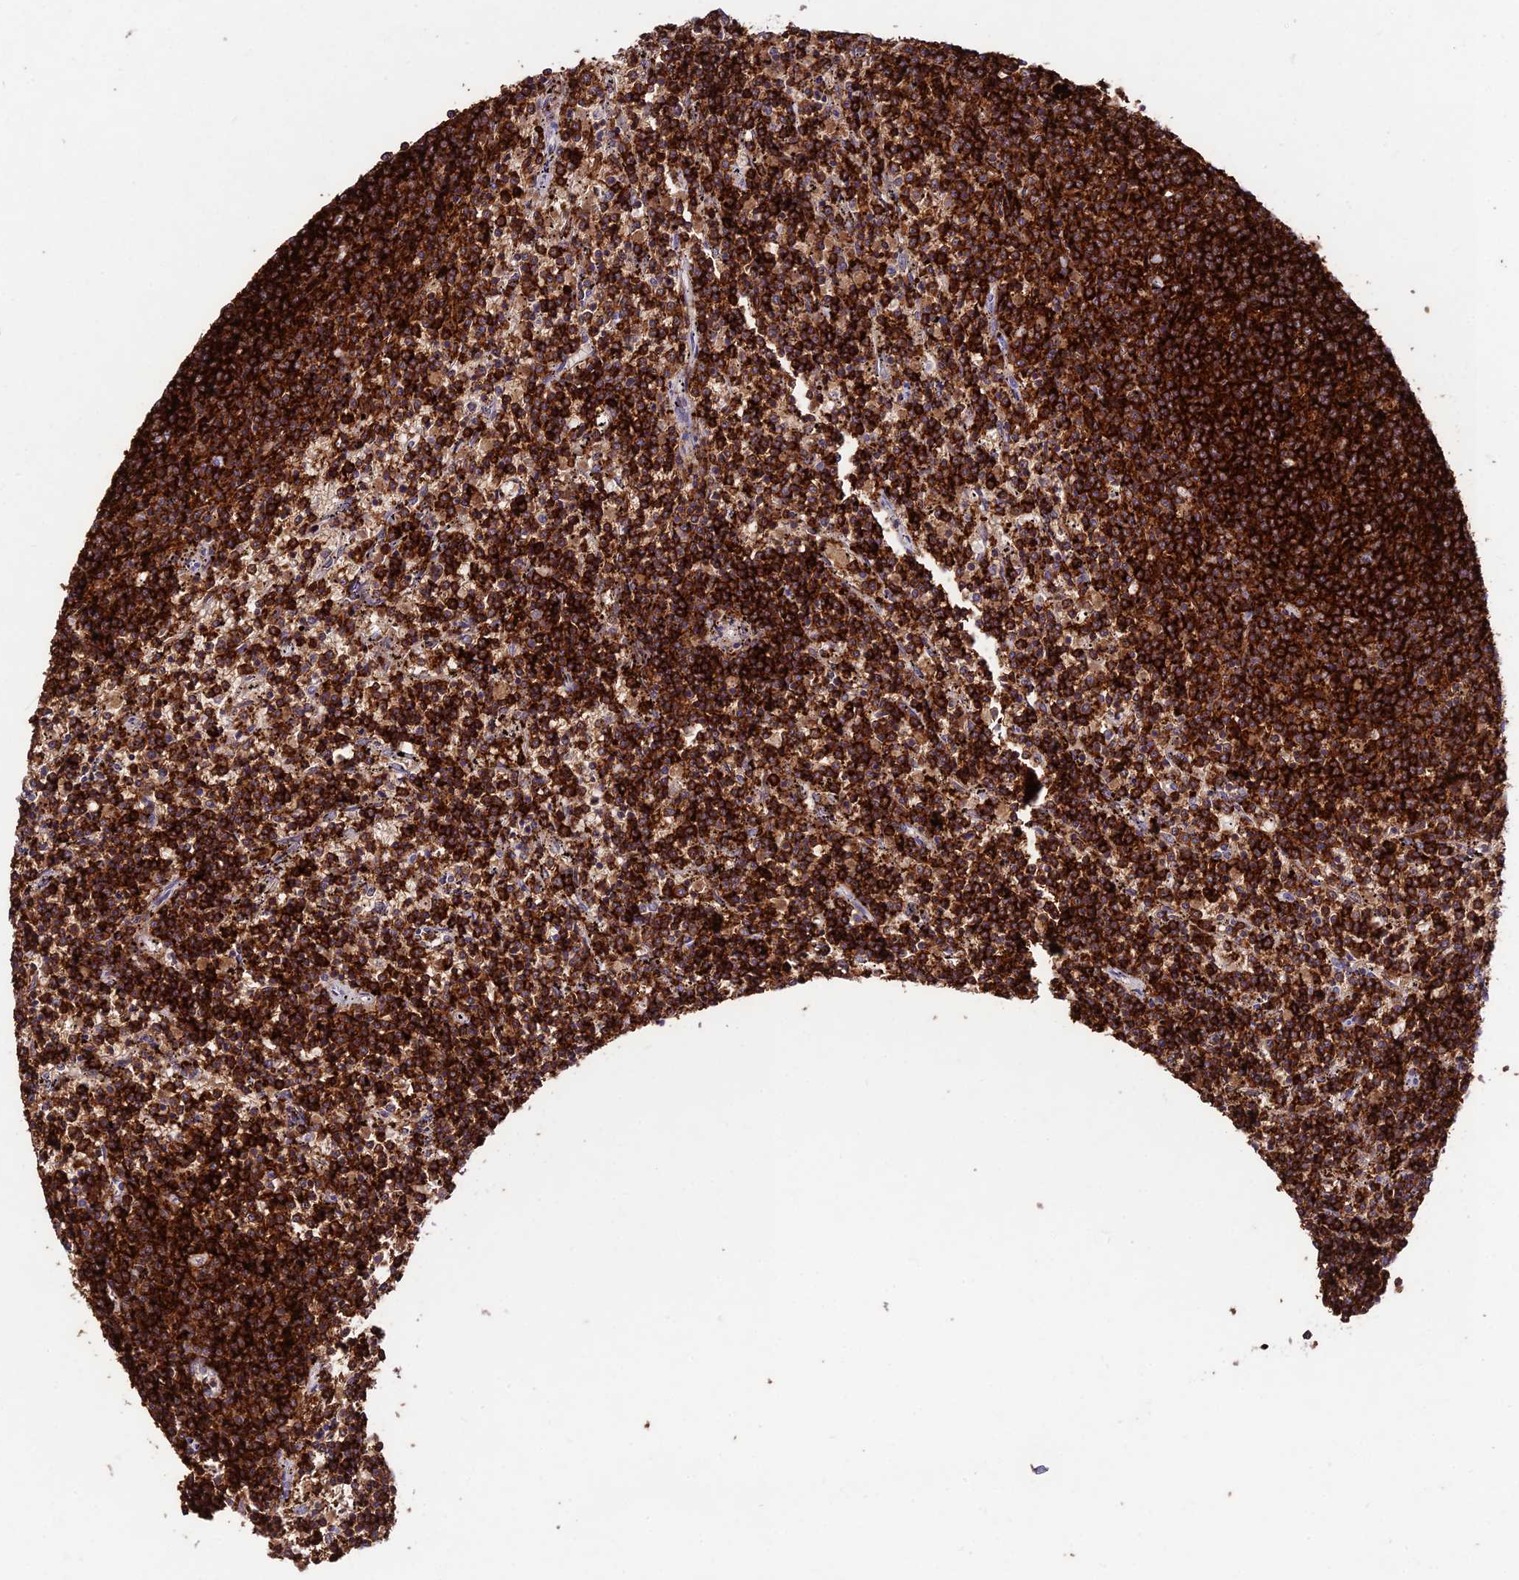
{"staining": {"intensity": "strong", "quantity": ">75%", "location": "cytoplasmic/membranous"}, "tissue": "lymphoma", "cell_type": "Tumor cells", "image_type": "cancer", "snomed": [{"axis": "morphology", "description": "Malignant lymphoma, non-Hodgkin's type, Low grade"}, {"axis": "topography", "description": "Spleen"}], "caption": "Human lymphoma stained with a brown dye displays strong cytoplasmic/membranous positive positivity in approximately >75% of tumor cells.", "gene": "PTPRCAP", "patient": {"sex": "female", "age": 50}}